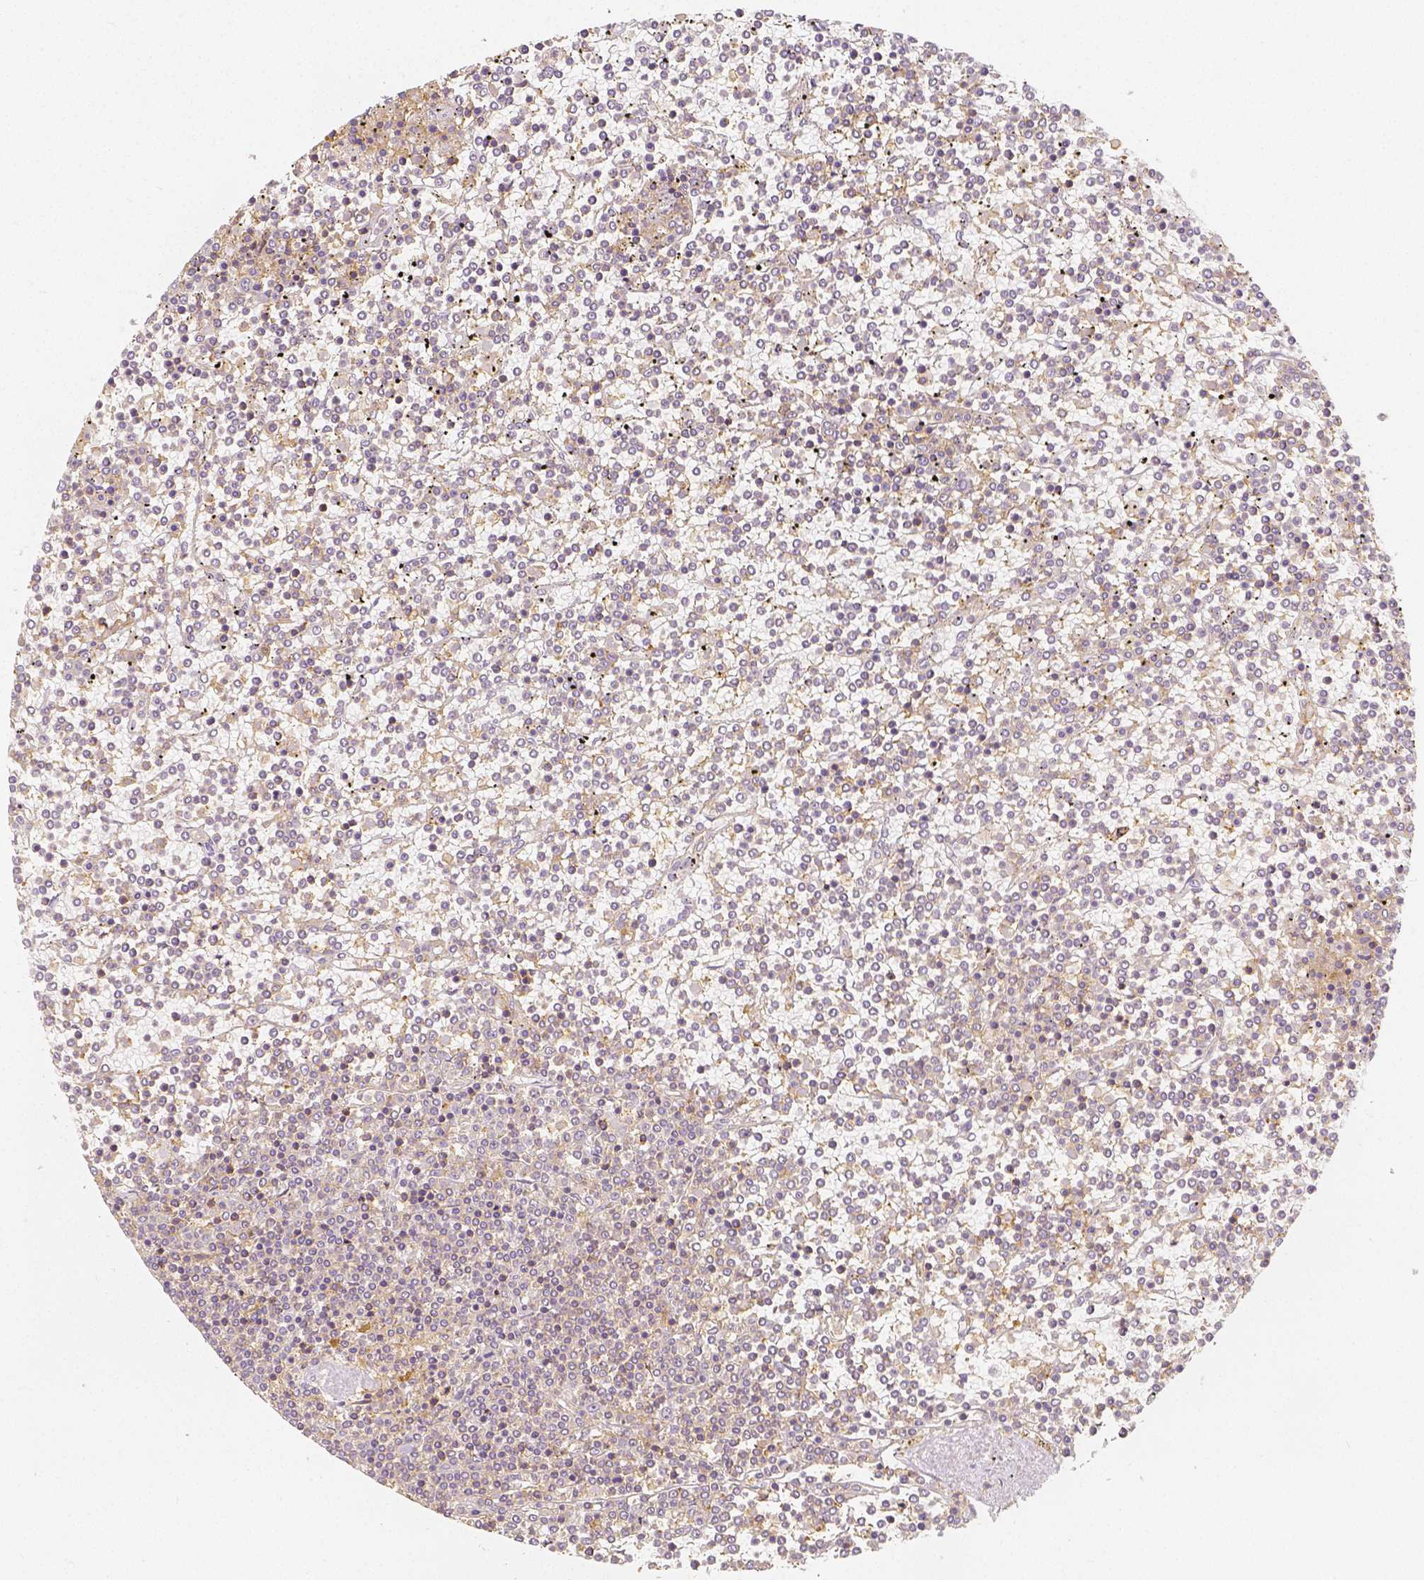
{"staining": {"intensity": "weak", "quantity": ">75%", "location": "cytoplasmic/membranous"}, "tissue": "lymphoma", "cell_type": "Tumor cells", "image_type": "cancer", "snomed": [{"axis": "morphology", "description": "Malignant lymphoma, non-Hodgkin's type, Low grade"}, {"axis": "topography", "description": "Spleen"}], "caption": "Human lymphoma stained for a protein (brown) exhibits weak cytoplasmic/membranous positive staining in about >75% of tumor cells.", "gene": "PTPRJ", "patient": {"sex": "female", "age": 19}}